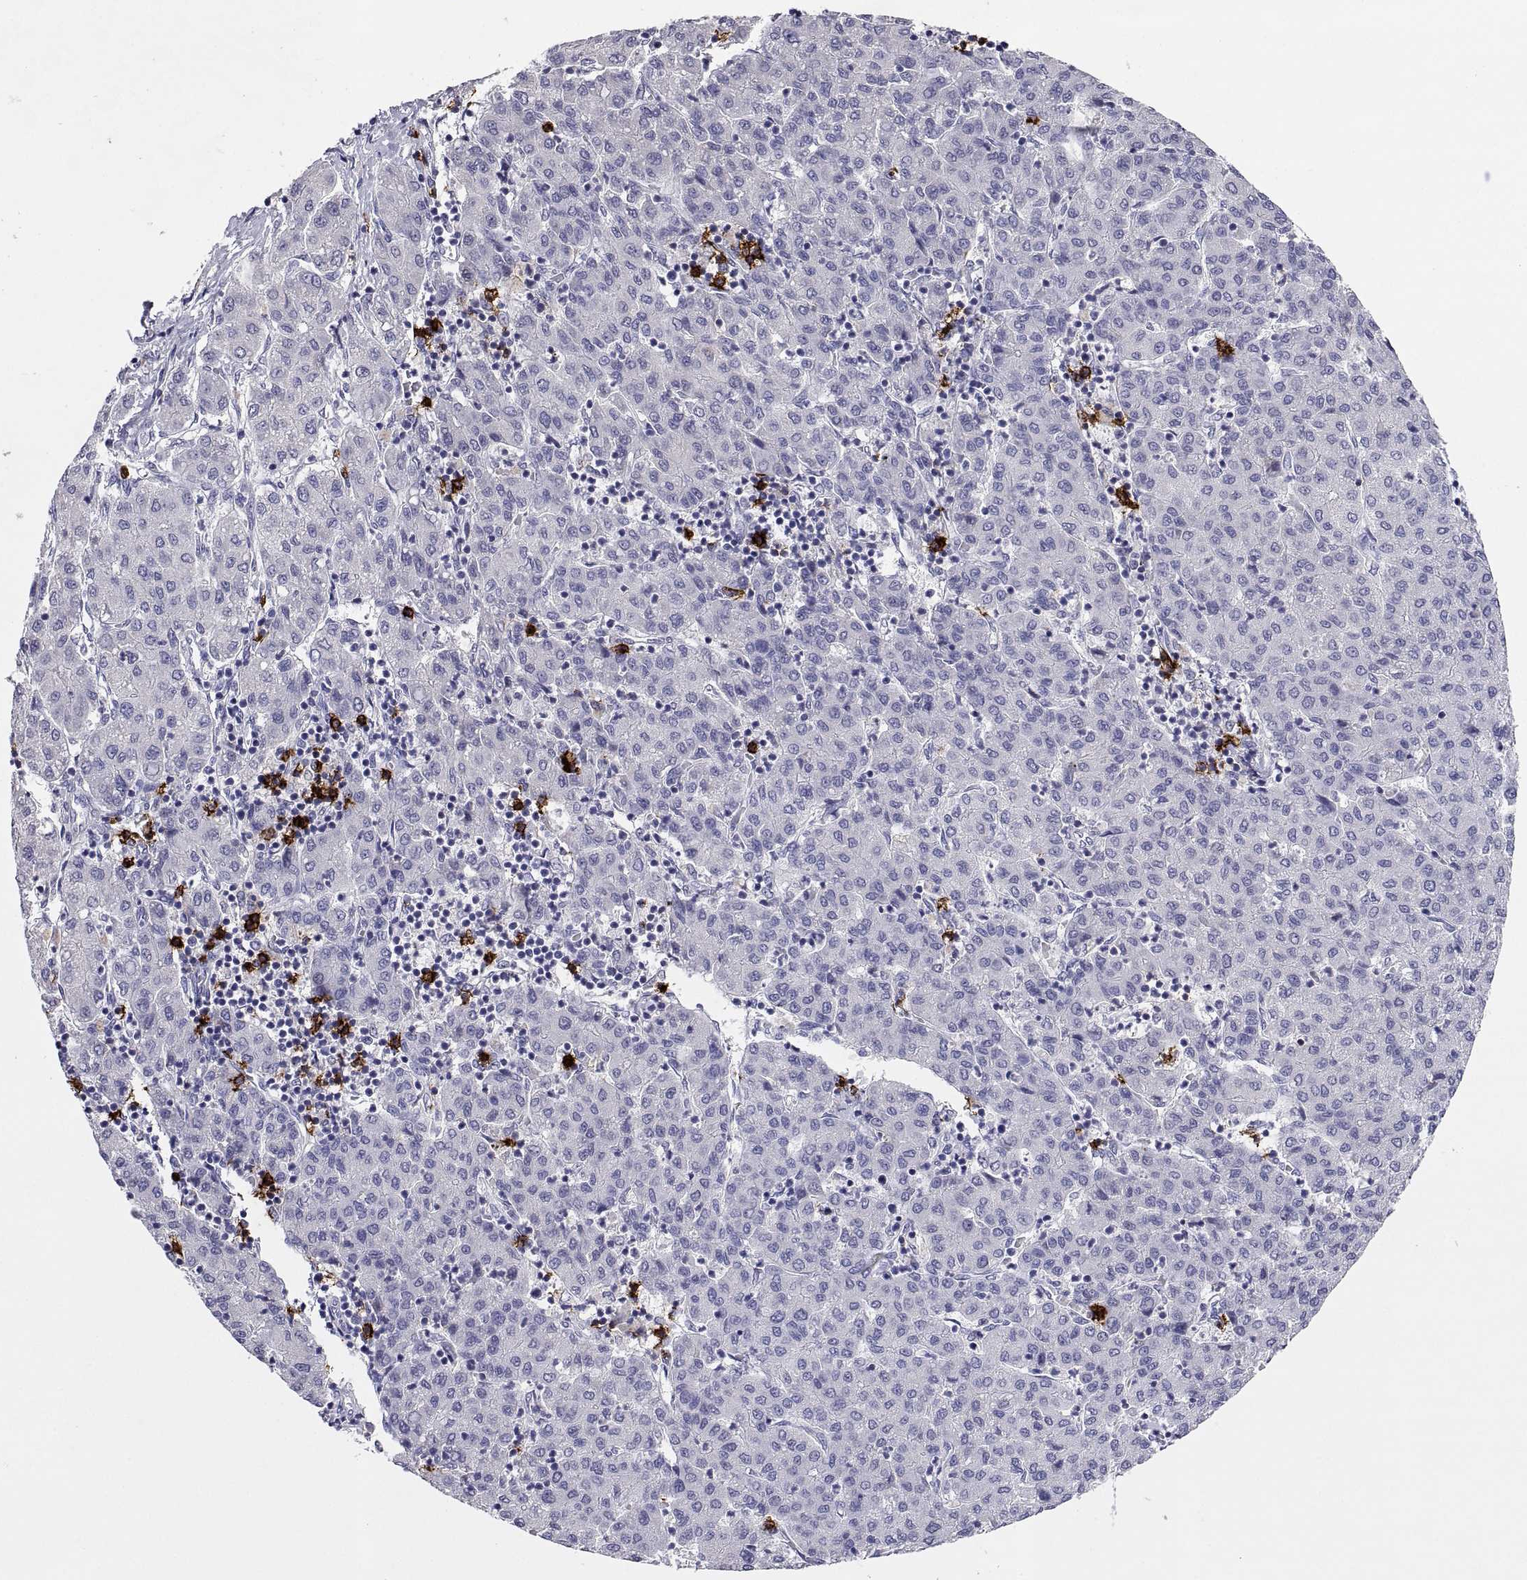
{"staining": {"intensity": "negative", "quantity": "none", "location": "none"}, "tissue": "liver cancer", "cell_type": "Tumor cells", "image_type": "cancer", "snomed": [{"axis": "morphology", "description": "Carcinoma, Hepatocellular, NOS"}, {"axis": "topography", "description": "Liver"}], "caption": "Protein analysis of hepatocellular carcinoma (liver) reveals no significant positivity in tumor cells.", "gene": "MS4A1", "patient": {"sex": "male", "age": 65}}